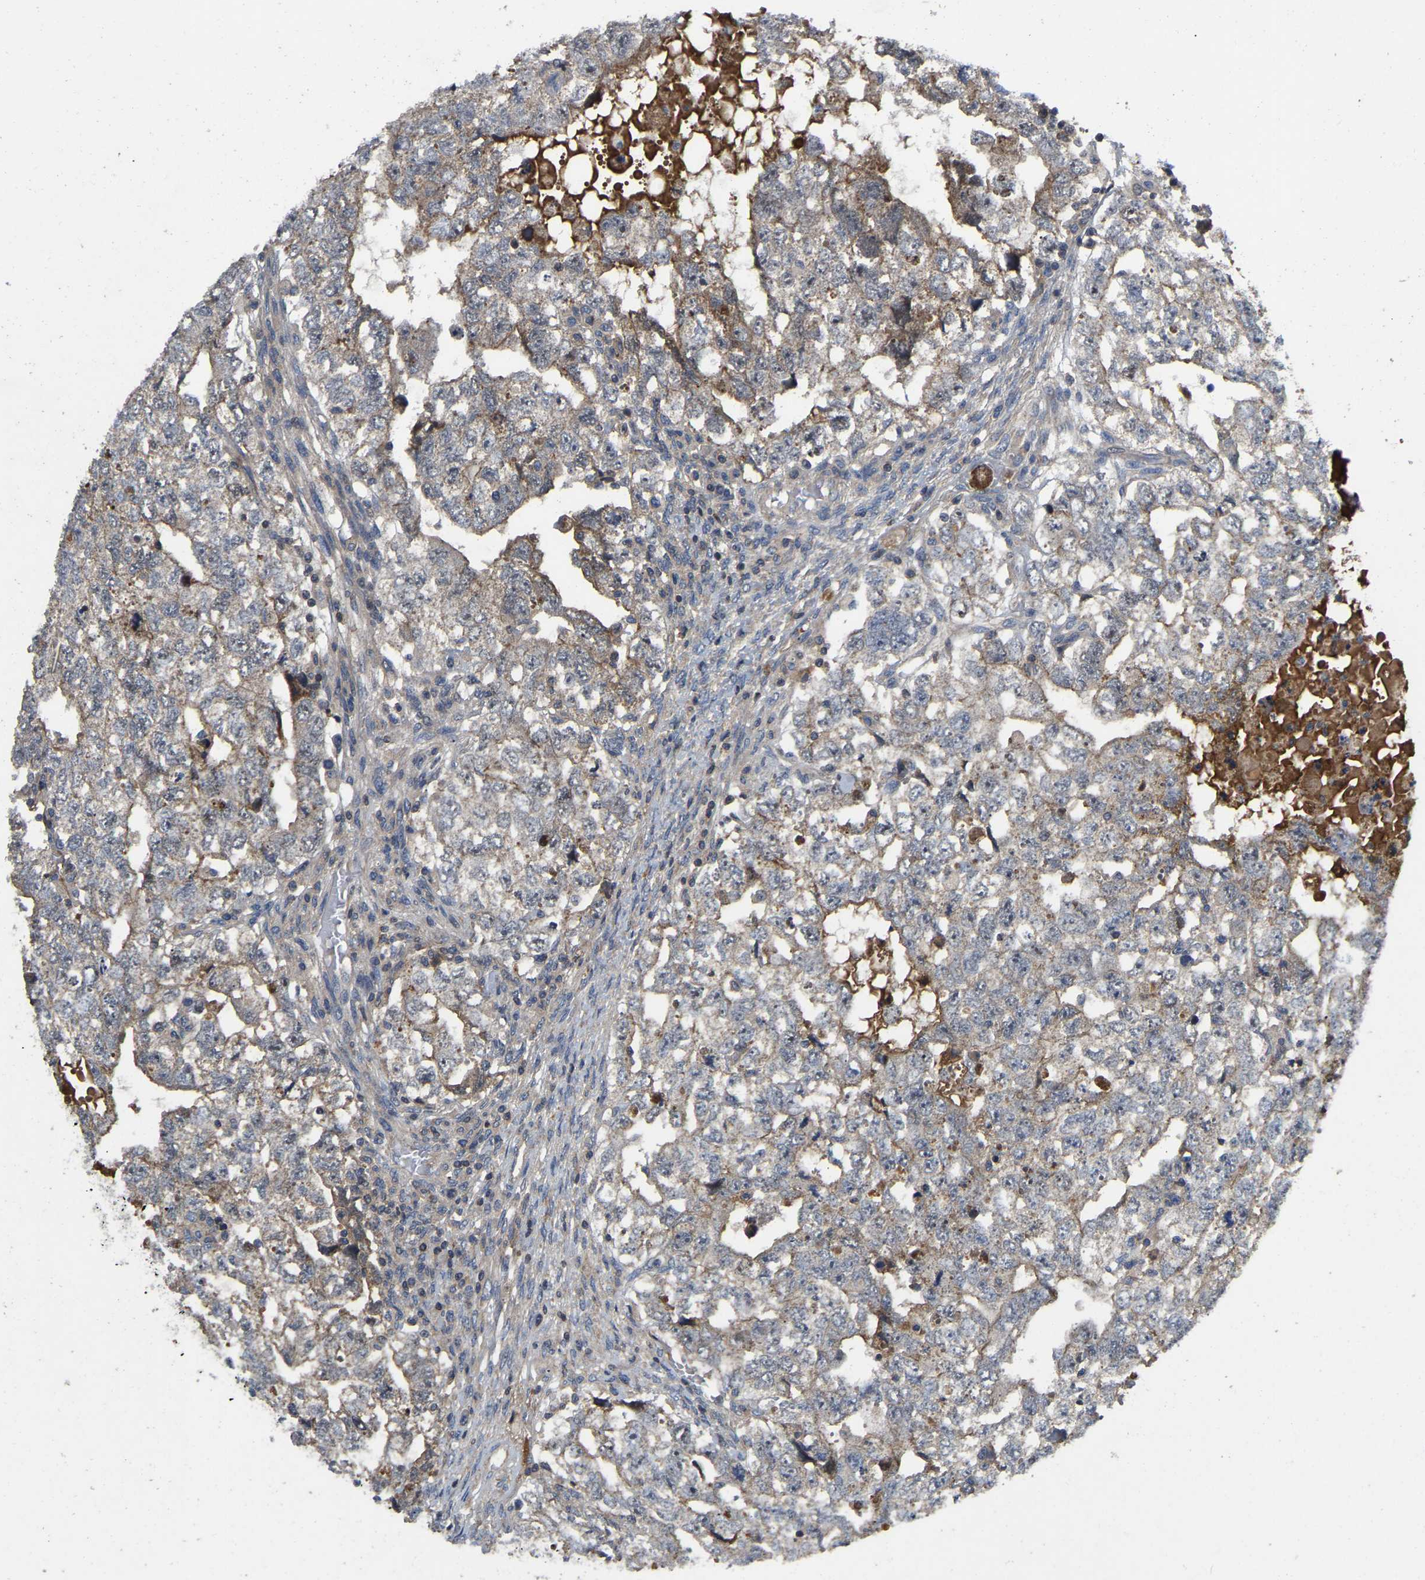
{"staining": {"intensity": "weak", "quantity": "25%-75%", "location": "cytoplasmic/membranous"}, "tissue": "testis cancer", "cell_type": "Tumor cells", "image_type": "cancer", "snomed": [{"axis": "morphology", "description": "Carcinoma, Embryonal, NOS"}, {"axis": "topography", "description": "Testis"}], "caption": "Brown immunohistochemical staining in human testis cancer displays weak cytoplasmic/membranous staining in about 25%-75% of tumor cells.", "gene": "PRDM14", "patient": {"sex": "male", "age": 36}}